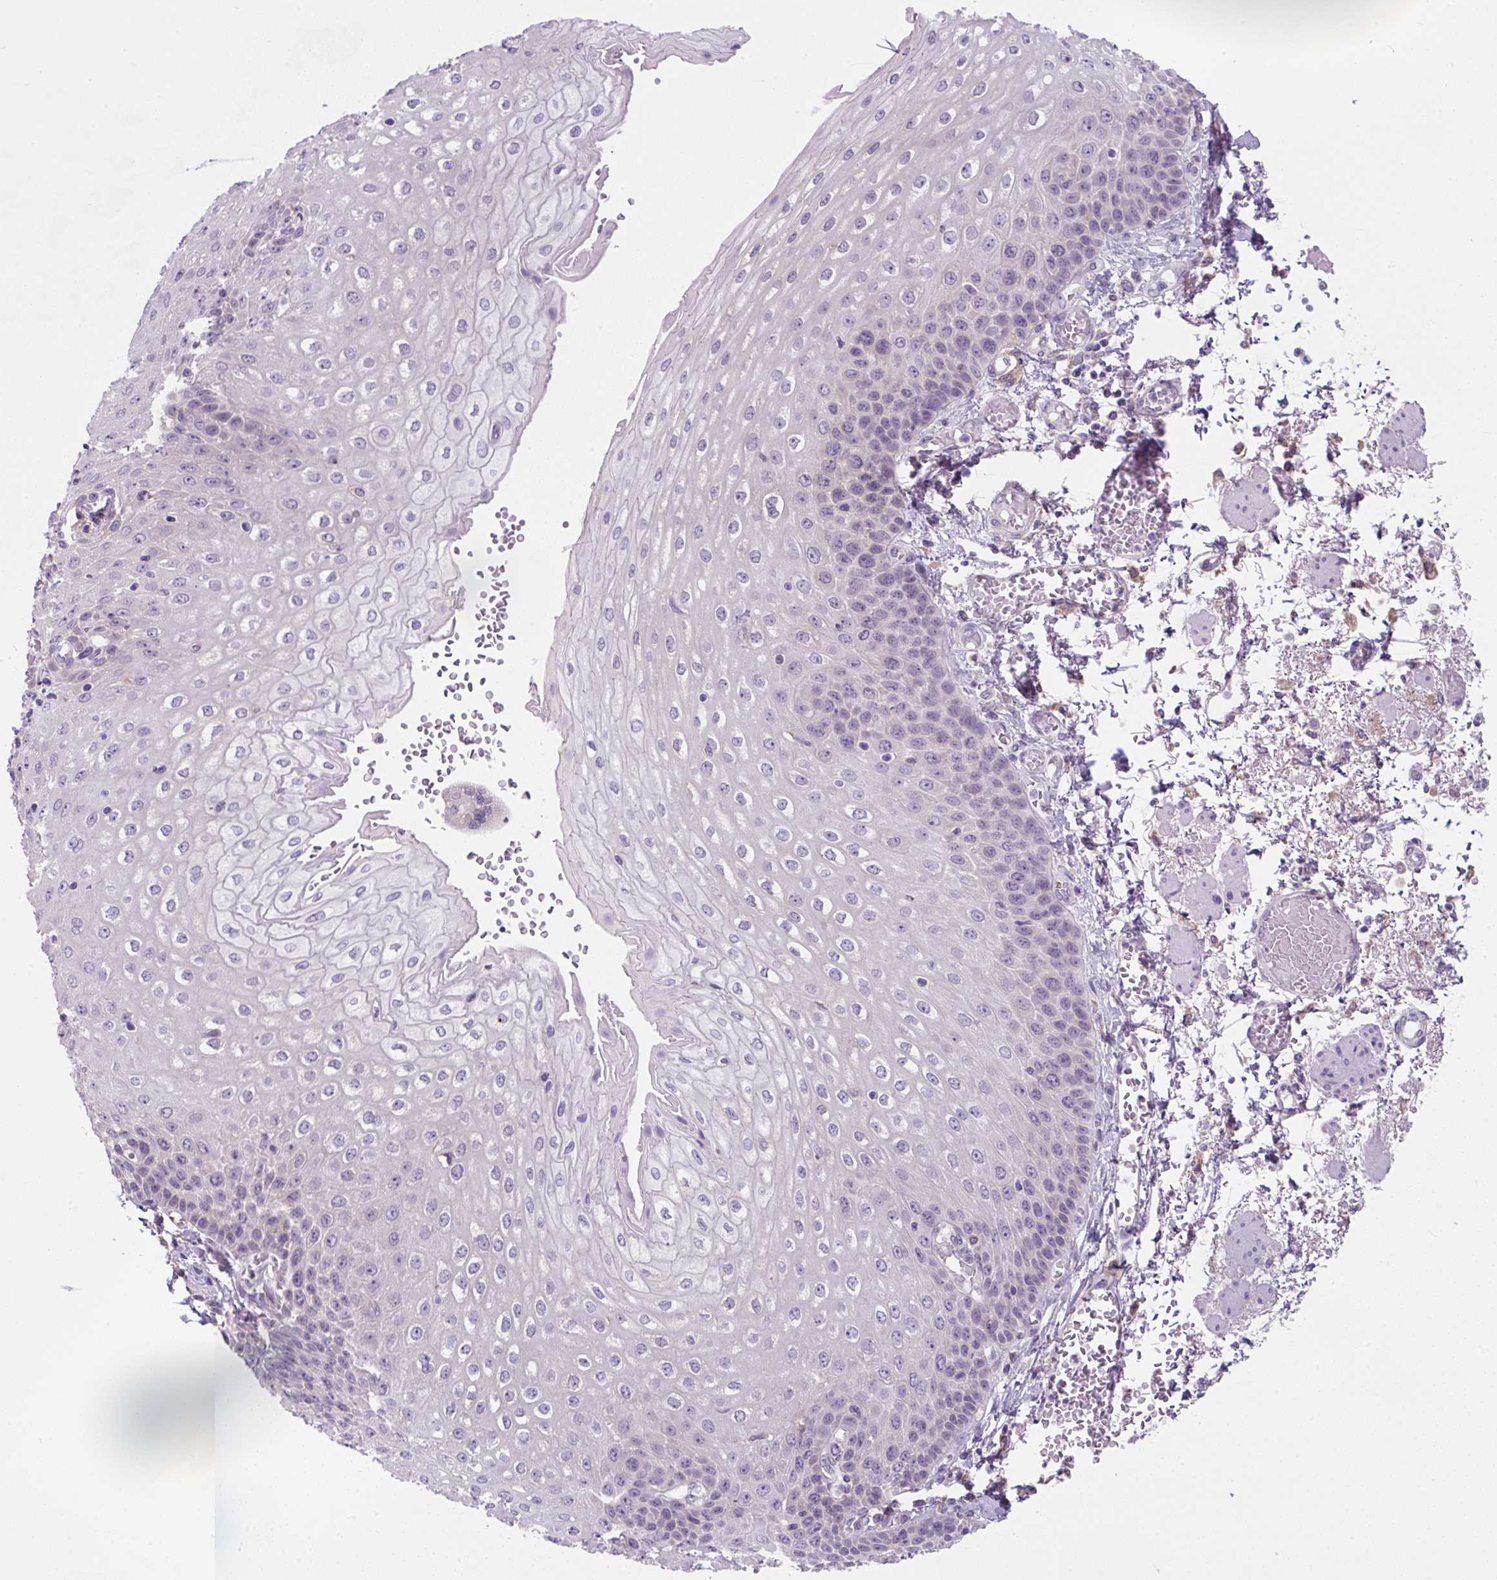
{"staining": {"intensity": "negative", "quantity": "none", "location": "none"}, "tissue": "esophagus", "cell_type": "Squamous epithelial cells", "image_type": "normal", "snomed": [{"axis": "morphology", "description": "Normal tissue, NOS"}, {"axis": "morphology", "description": "Adenocarcinoma, NOS"}, {"axis": "topography", "description": "Esophagus"}], "caption": "A high-resolution micrograph shows IHC staining of benign esophagus, which displays no significant staining in squamous epithelial cells.", "gene": "FZD5", "patient": {"sex": "male", "age": 81}}